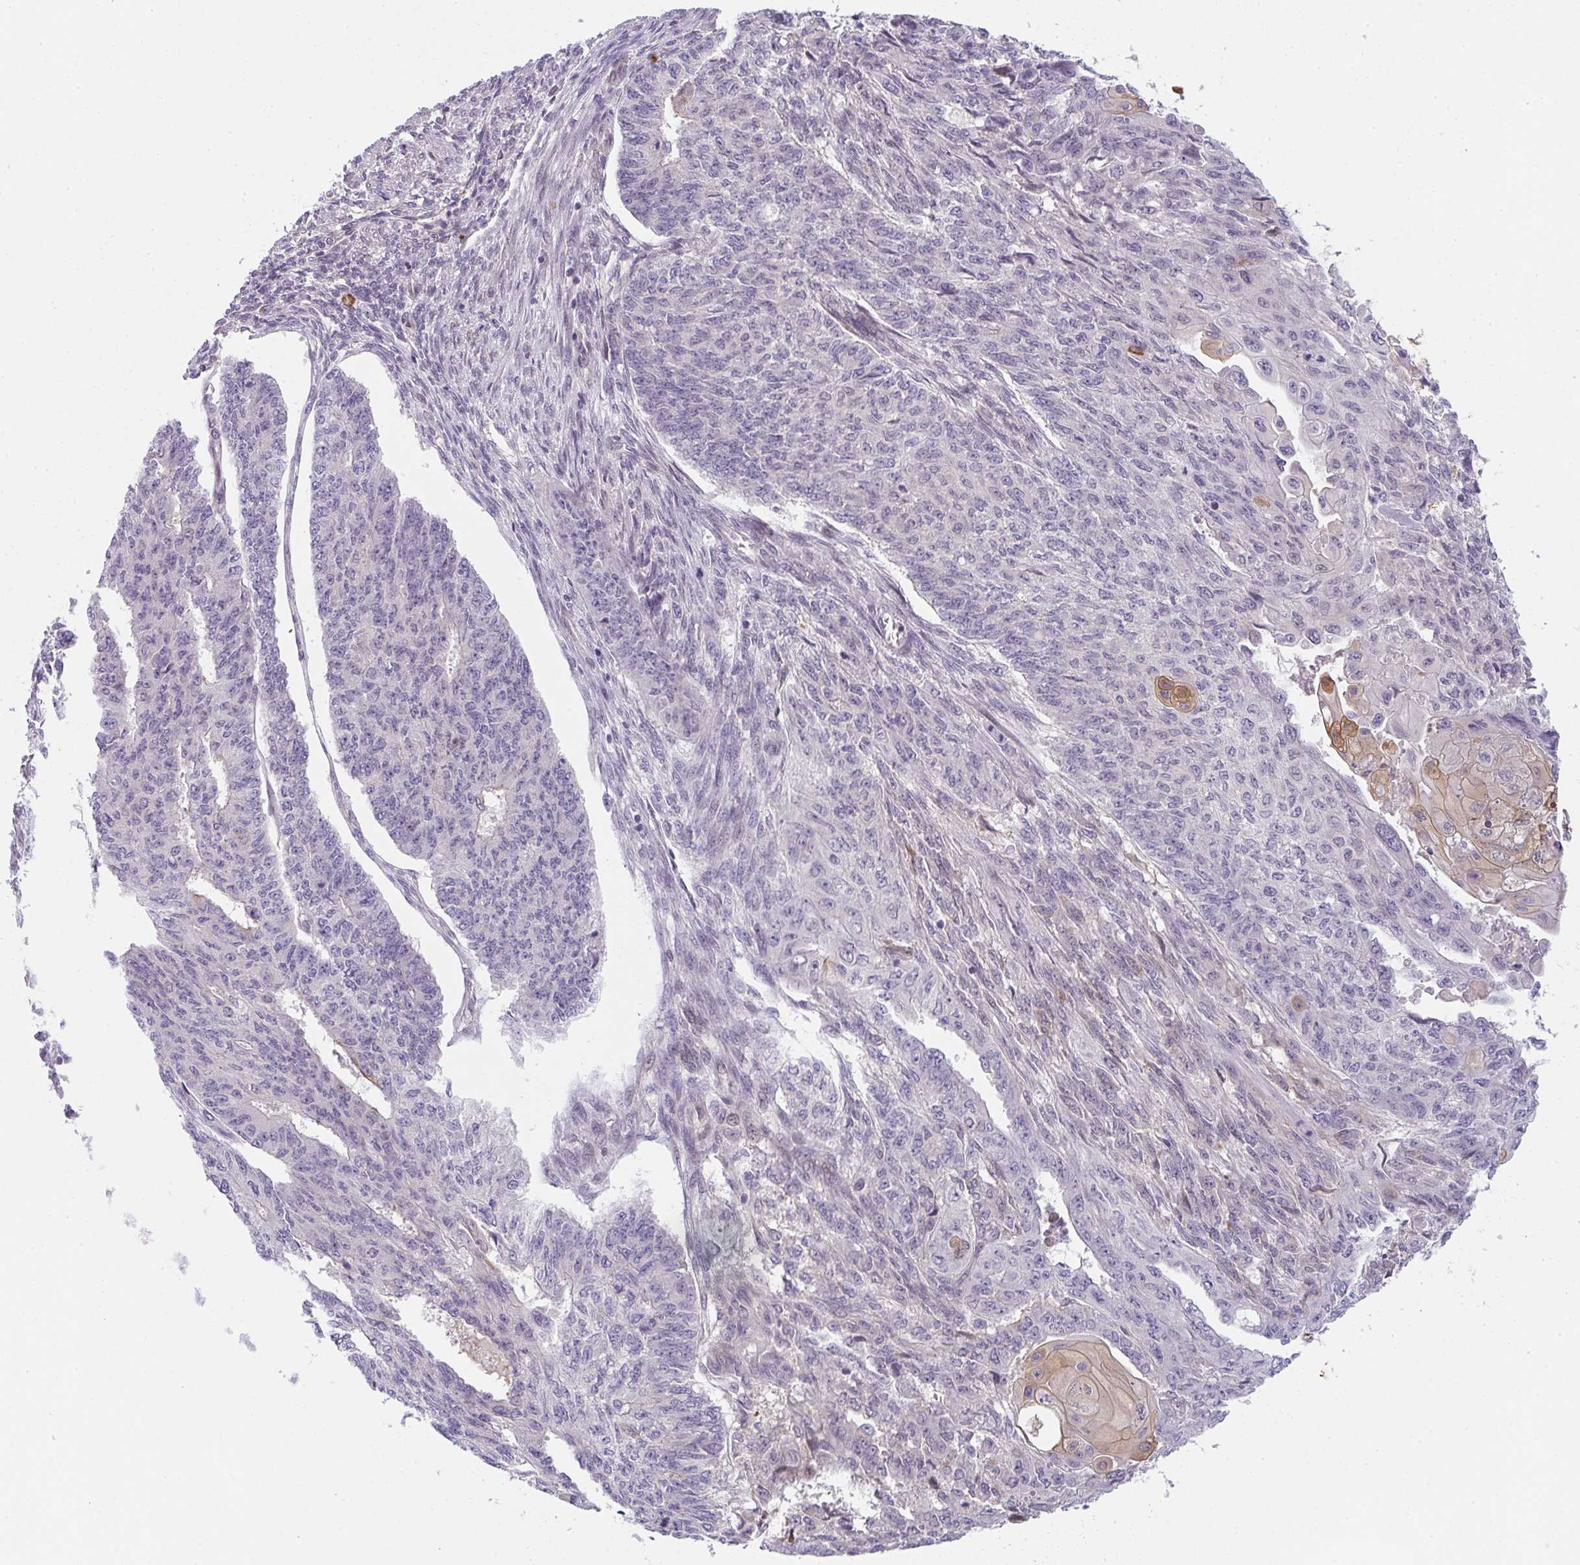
{"staining": {"intensity": "negative", "quantity": "none", "location": "none"}, "tissue": "endometrial cancer", "cell_type": "Tumor cells", "image_type": "cancer", "snomed": [{"axis": "morphology", "description": "Adenocarcinoma, NOS"}, {"axis": "topography", "description": "Endometrium"}], "caption": "Tumor cells are negative for brown protein staining in endometrial cancer.", "gene": "TNFRSF10A", "patient": {"sex": "female", "age": 32}}